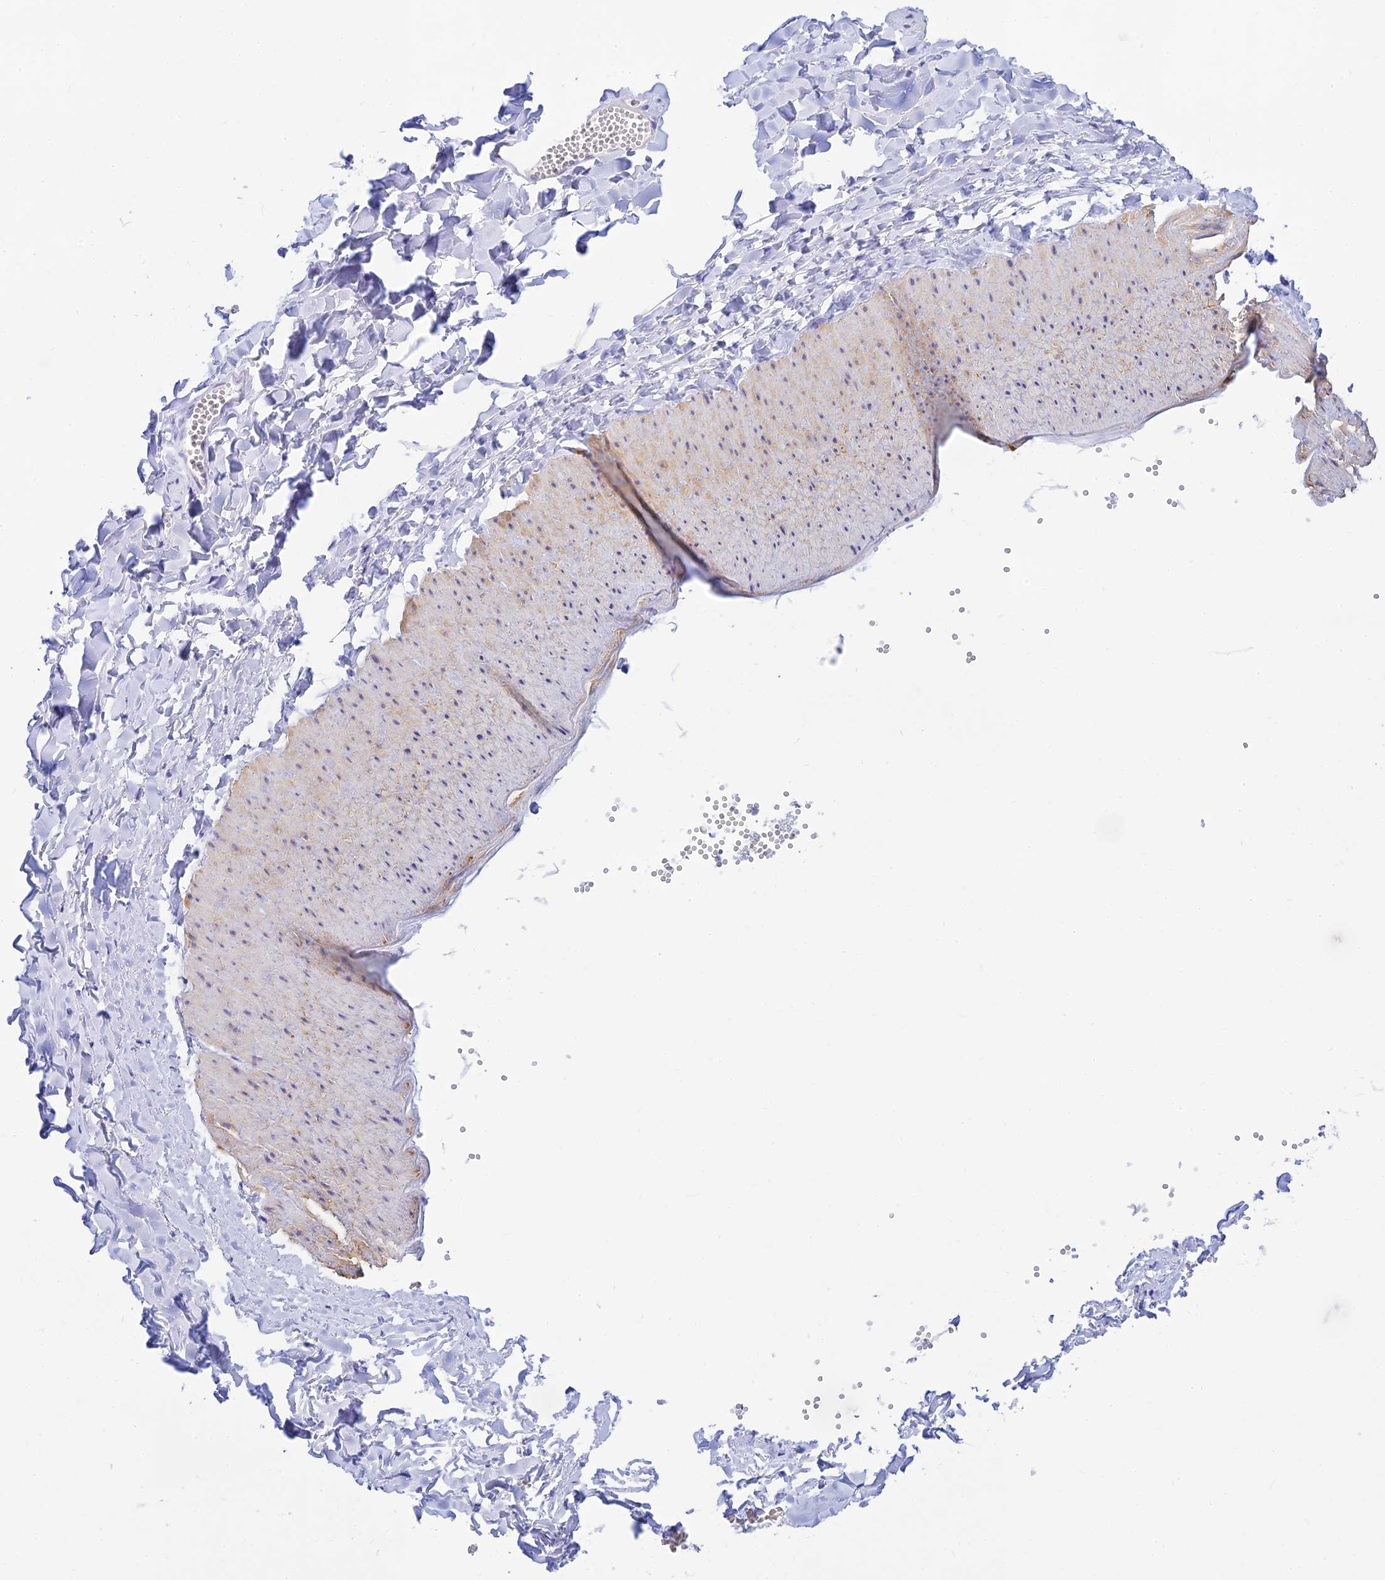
{"staining": {"intensity": "negative", "quantity": "none", "location": "none"}, "tissue": "adipose tissue", "cell_type": "Adipocytes", "image_type": "normal", "snomed": [{"axis": "morphology", "description": "Normal tissue, NOS"}, {"axis": "topography", "description": "Gallbladder"}, {"axis": "topography", "description": "Peripheral nerve tissue"}], "caption": "High magnification brightfield microscopy of unremarkable adipose tissue stained with DAB (3,3'-diaminobenzidine) (brown) and counterstained with hematoxylin (blue): adipocytes show no significant expression.", "gene": "FBXW4", "patient": {"sex": "male", "age": 38}}